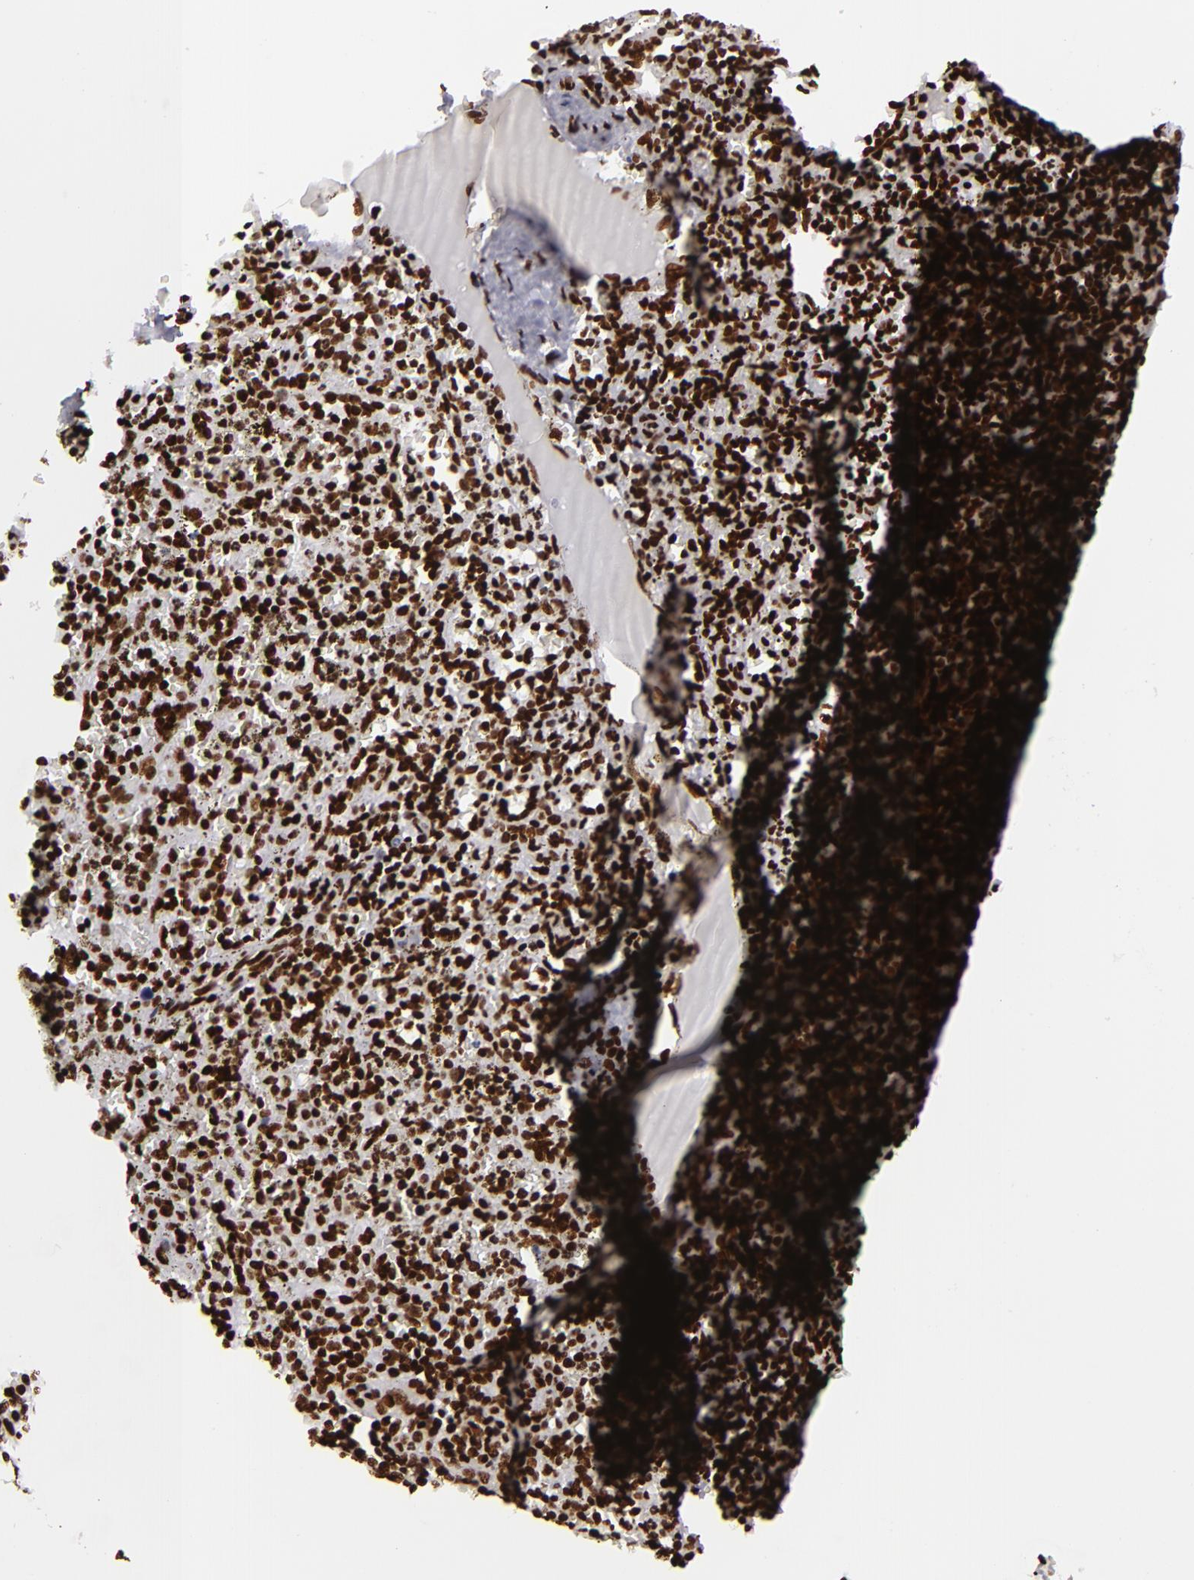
{"staining": {"intensity": "strong", "quantity": ">75%", "location": "nuclear"}, "tissue": "spleen", "cell_type": "Cells in red pulp", "image_type": "normal", "snomed": [{"axis": "morphology", "description": "Normal tissue, NOS"}, {"axis": "topography", "description": "Spleen"}], "caption": "This histopathology image reveals IHC staining of normal spleen, with high strong nuclear expression in approximately >75% of cells in red pulp.", "gene": "SAFB", "patient": {"sex": "female", "age": 10}}